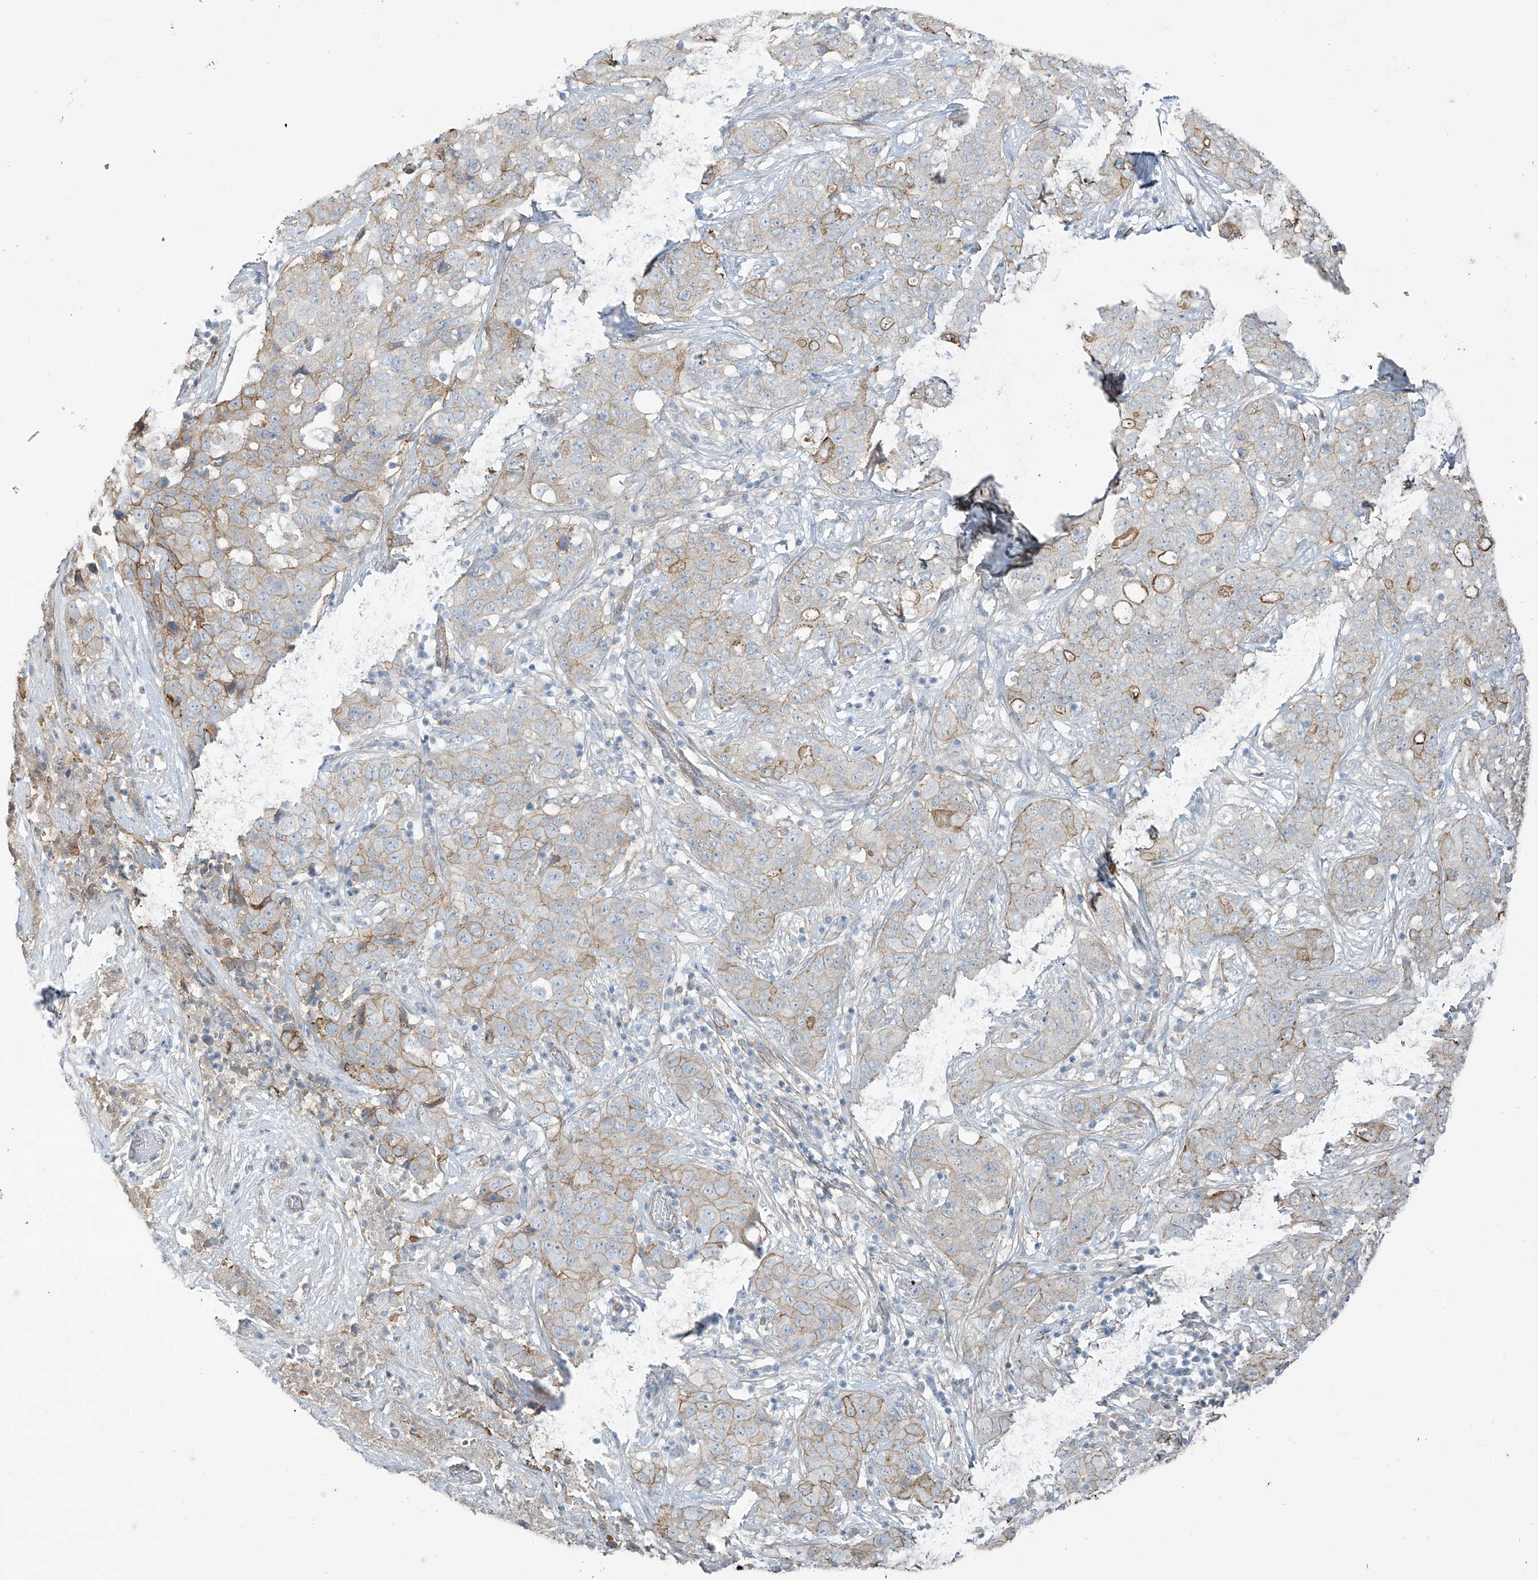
{"staining": {"intensity": "weak", "quantity": "25%-75%", "location": "cytoplasmic/membranous"}, "tissue": "stomach cancer", "cell_type": "Tumor cells", "image_type": "cancer", "snomed": [{"axis": "morphology", "description": "Normal tissue, NOS"}, {"axis": "morphology", "description": "Adenocarcinoma, NOS"}, {"axis": "topography", "description": "Lymph node"}, {"axis": "topography", "description": "Stomach"}], "caption": "IHC micrograph of neoplastic tissue: human stomach cancer (adenocarcinoma) stained using immunohistochemistry shows low levels of weak protein expression localized specifically in the cytoplasmic/membranous of tumor cells, appearing as a cytoplasmic/membranous brown color.", "gene": "TUBE1", "patient": {"sex": "male", "age": 48}}